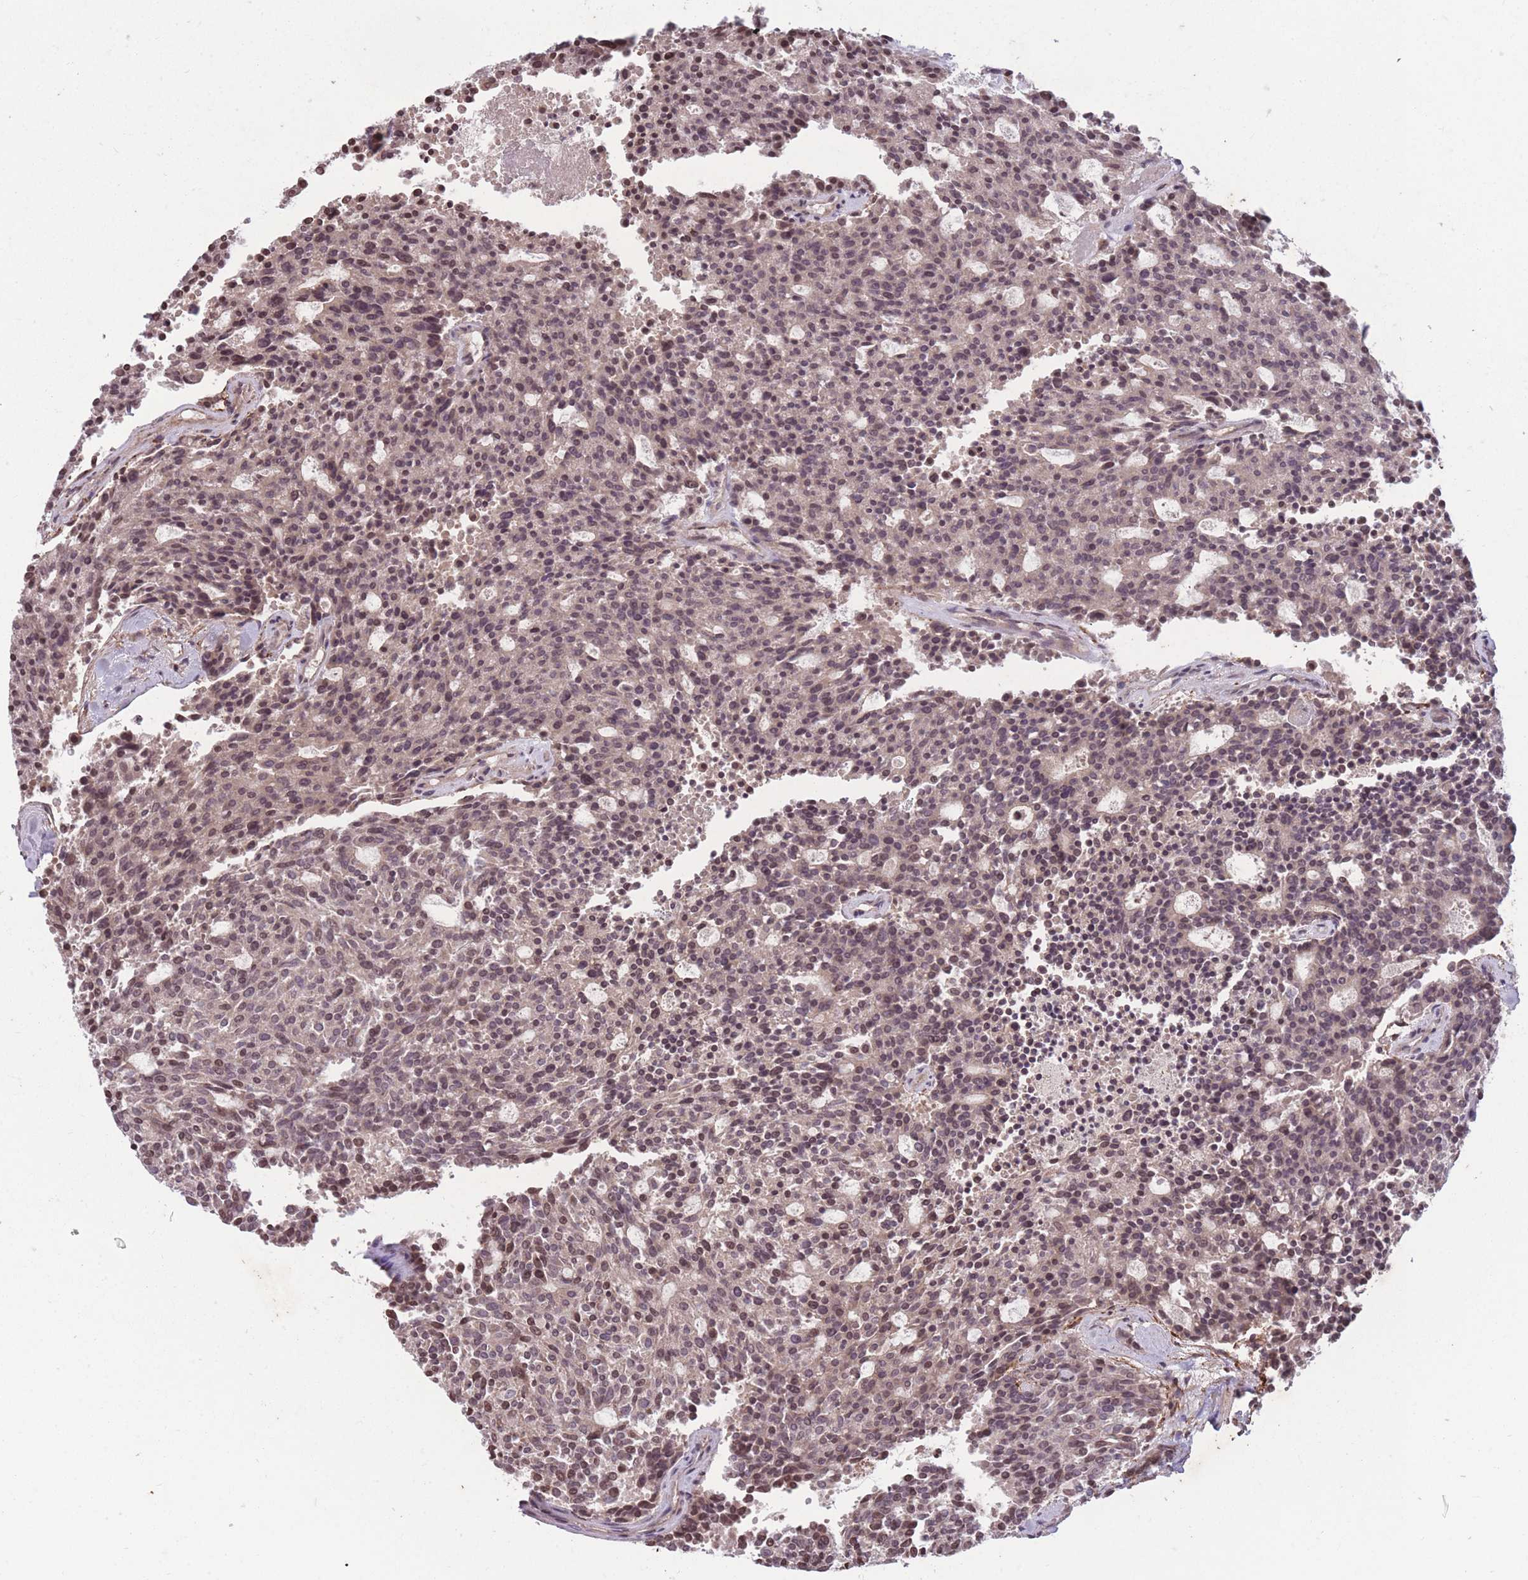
{"staining": {"intensity": "weak", "quantity": ">75%", "location": "nuclear"}, "tissue": "carcinoid", "cell_type": "Tumor cells", "image_type": "cancer", "snomed": [{"axis": "morphology", "description": "Carcinoid, malignant, NOS"}, {"axis": "topography", "description": "Pancreas"}], "caption": "This micrograph reveals immunohistochemistry (IHC) staining of carcinoid, with low weak nuclear staining in approximately >75% of tumor cells.", "gene": "GGT5", "patient": {"sex": "female", "age": 54}}